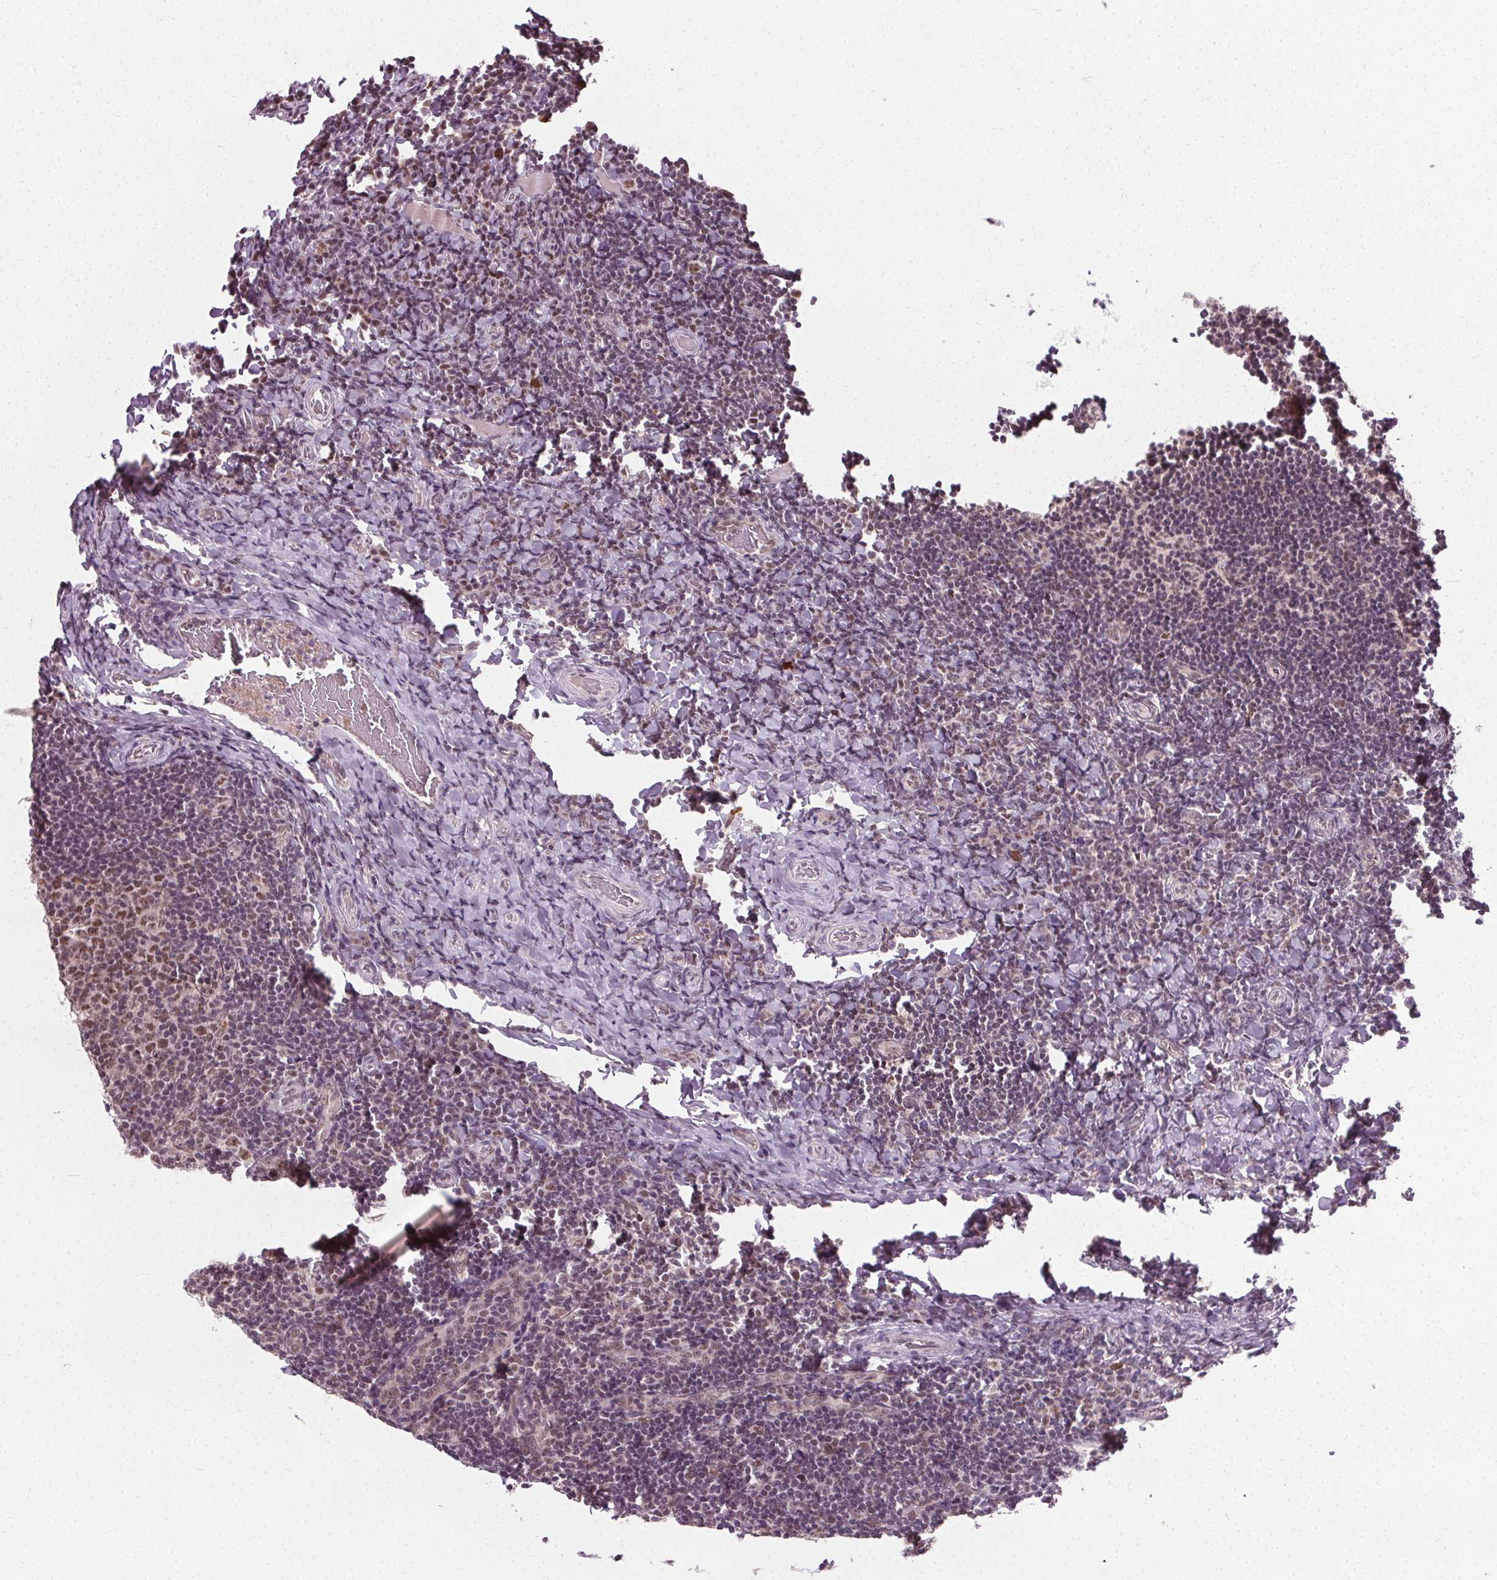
{"staining": {"intensity": "moderate", "quantity": ">75%", "location": "nuclear"}, "tissue": "tonsil", "cell_type": "Germinal center cells", "image_type": "normal", "snomed": [{"axis": "morphology", "description": "Normal tissue, NOS"}, {"axis": "topography", "description": "Tonsil"}], "caption": "IHC image of benign tonsil stained for a protein (brown), which displays medium levels of moderate nuclear expression in approximately >75% of germinal center cells.", "gene": "MED6", "patient": {"sex": "female", "age": 10}}